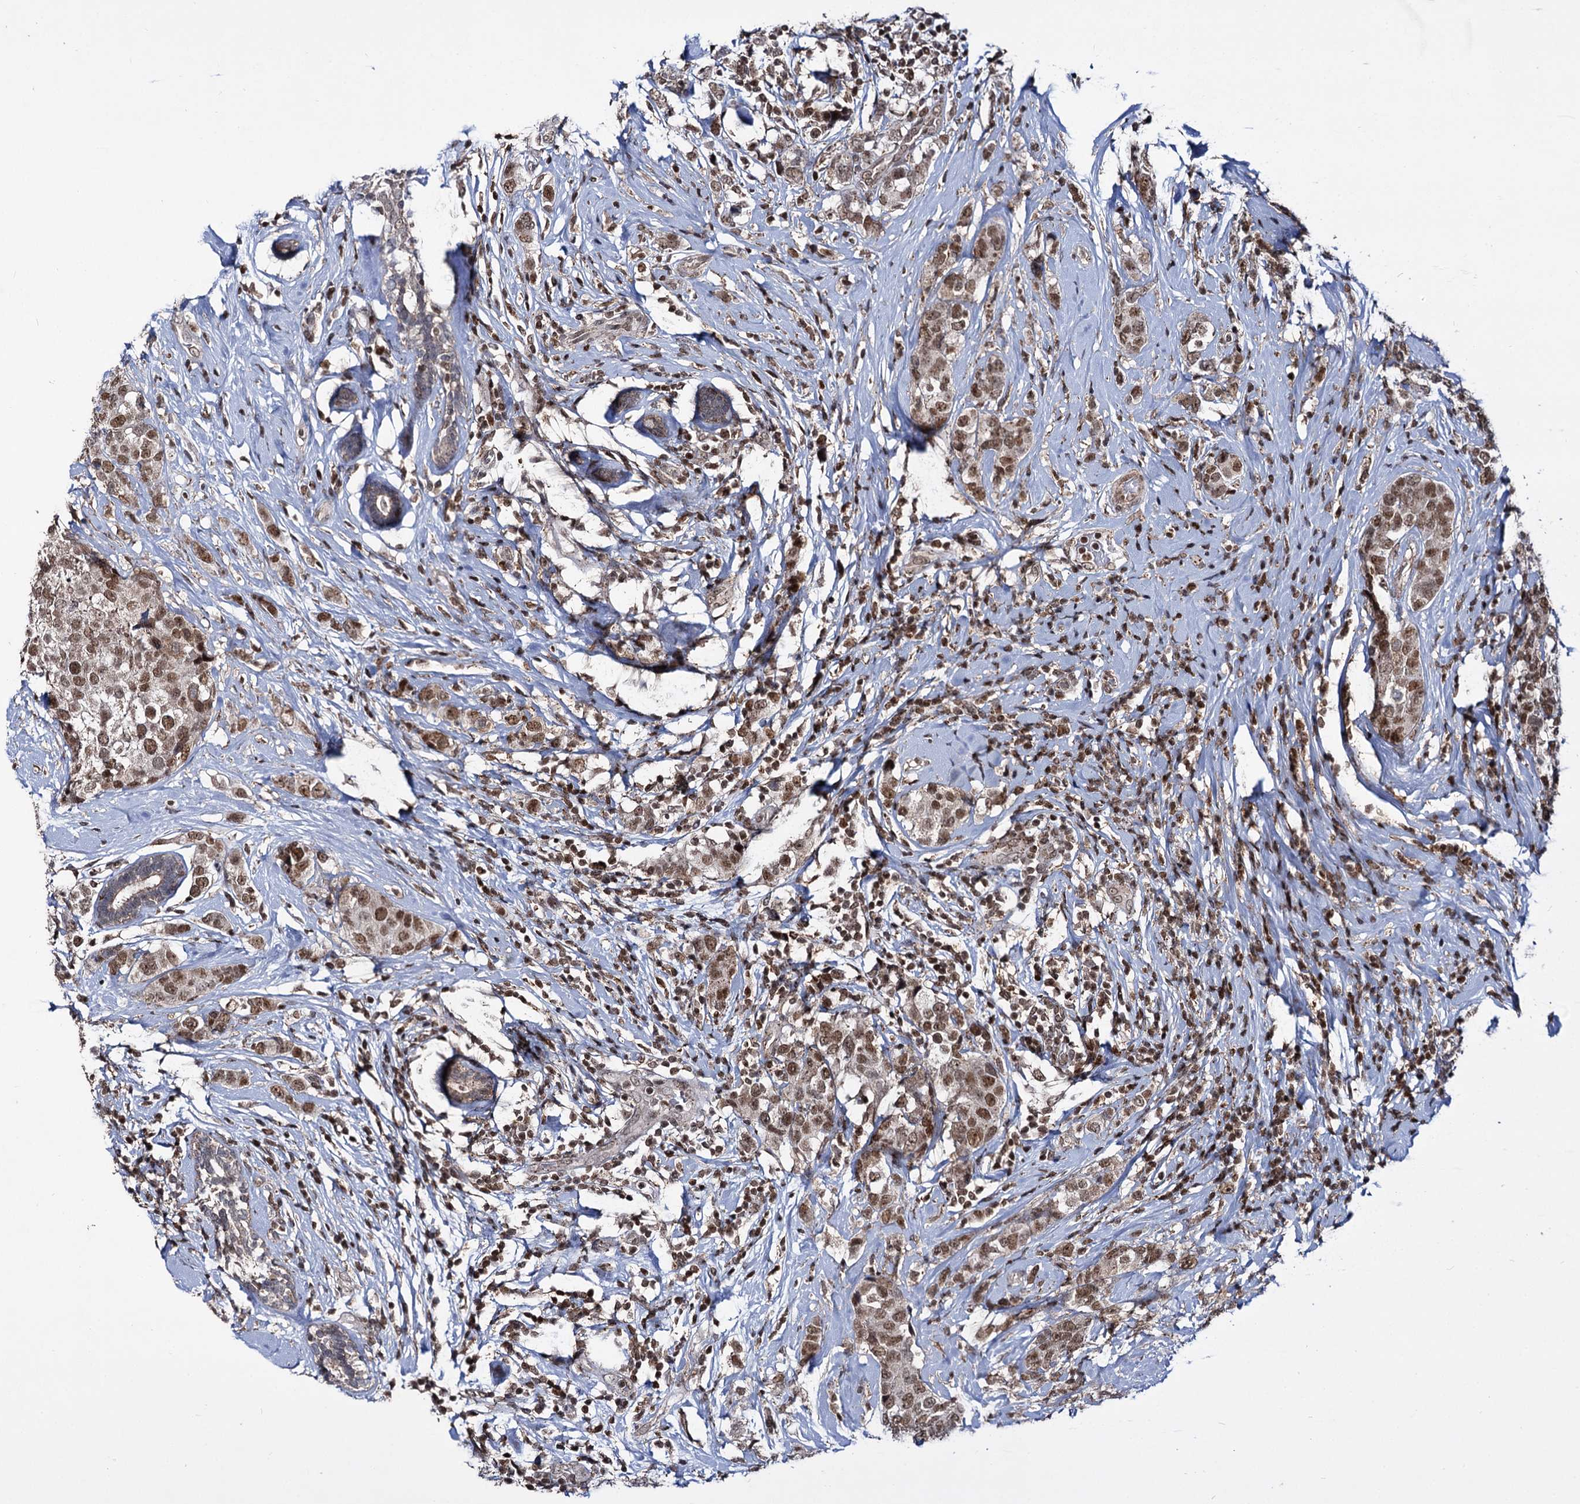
{"staining": {"intensity": "moderate", "quantity": ">75%", "location": "nuclear"}, "tissue": "breast cancer", "cell_type": "Tumor cells", "image_type": "cancer", "snomed": [{"axis": "morphology", "description": "Lobular carcinoma"}, {"axis": "topography", "description": "Breast"}], "caption": "The histopathology image demonstrates a brown stain indicating the presence of a protein in the nuclear of tumor cells in lobular carcinoma (breast).", "gene": "SMCHD1", "patient": {"sex": "female", "age": 59}}